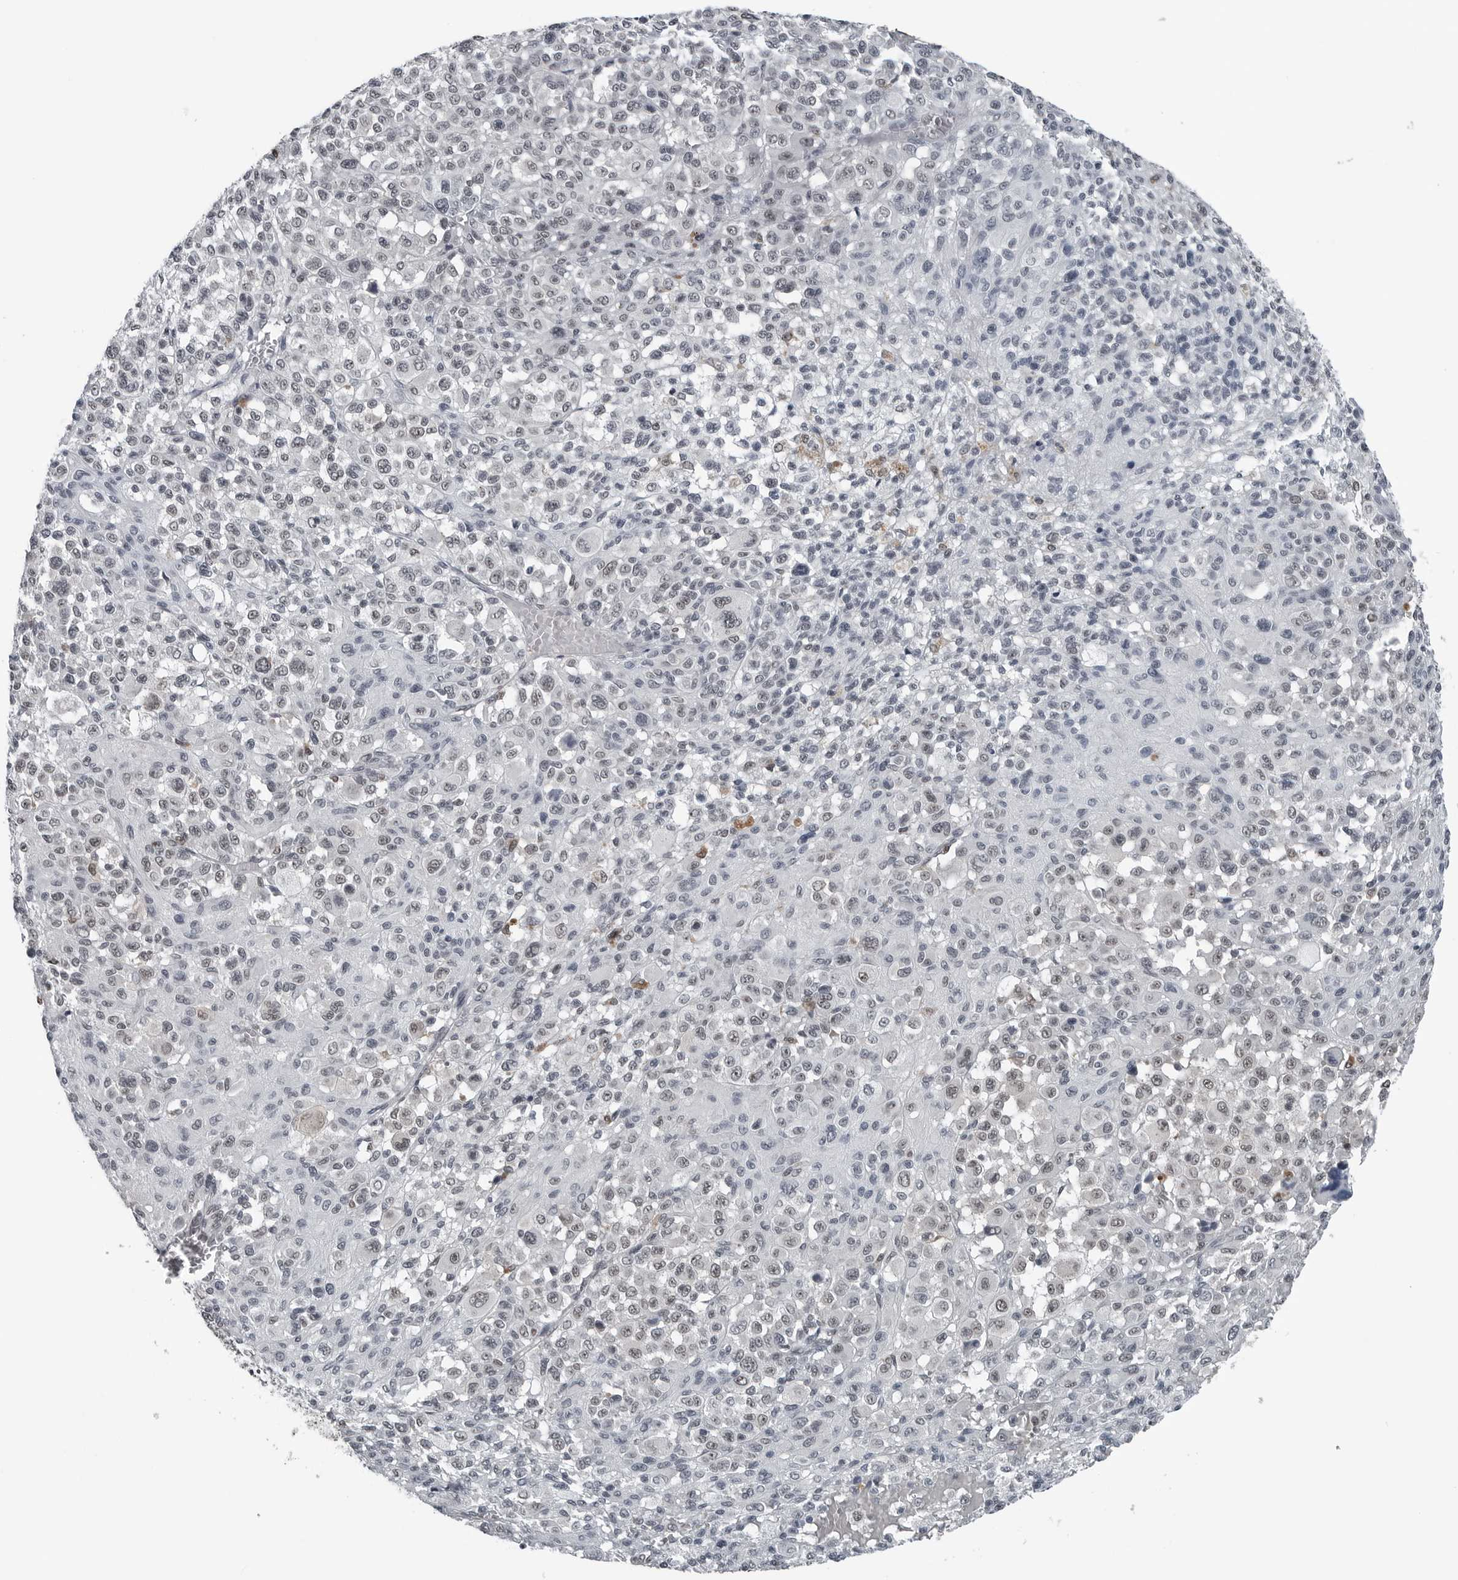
{"staining": {"intensity": "moderate", "quantity": "<25%", "location": "nuclear"}, "tissue": "melanoma", "cell_type": "Tumor cells", "image_type": "cancer", "snomed": [{"axis": "morphology", "description": "Malignant melanoma, Metastatic site"}, {"axis": "topography", "description": "Skin"}], "caption": "This is an image of IHC staining of malignant melanoma (metastatic site), which shows moderate positivity in the nuclear of tumor cells.", "gene": "AKR1A1", "patient": {"sex": "female", "age": 74}}